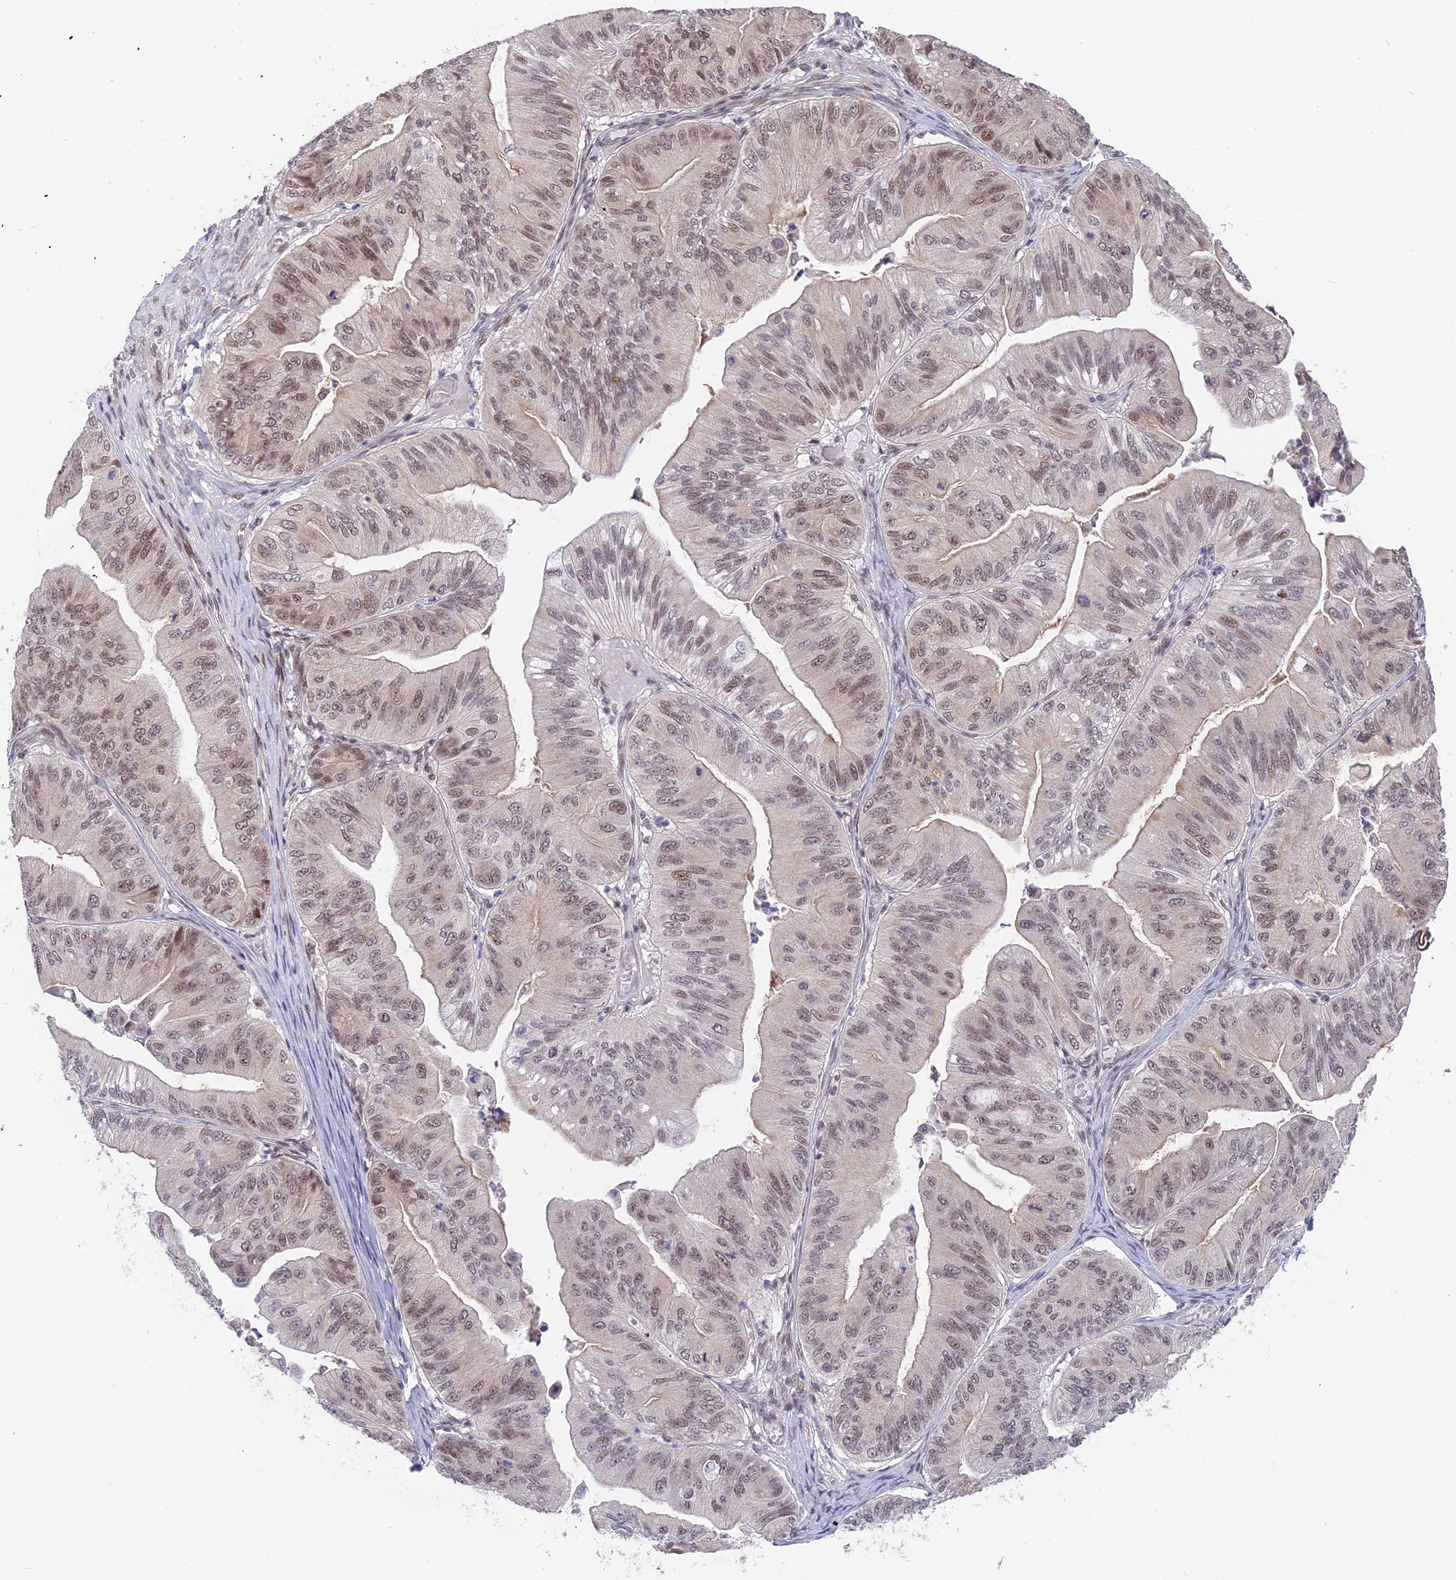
{"staining": {"intensity": "moderate", "quantity": "25%-75%", "location": "nuclear"}, "tissue": "ovarian cancer", "cell_type": "Tumor cells", "image_type": "cancer", "snomed": [{"axis": "morphology", "description": "Cystadenocarcinoma, mucinous, NOS"}, {"axis": "topography", "description": "Ovary"}], "caption": "Tumor cells show medium levels of moderate nuclear expression in approximately 25%-75% of cells in mucinous cystadenocarcinoma (ovarian). Nuclei are stained in blue.", "gene": "POLR2C", "patient": {"sex": "female", "age": 61}}